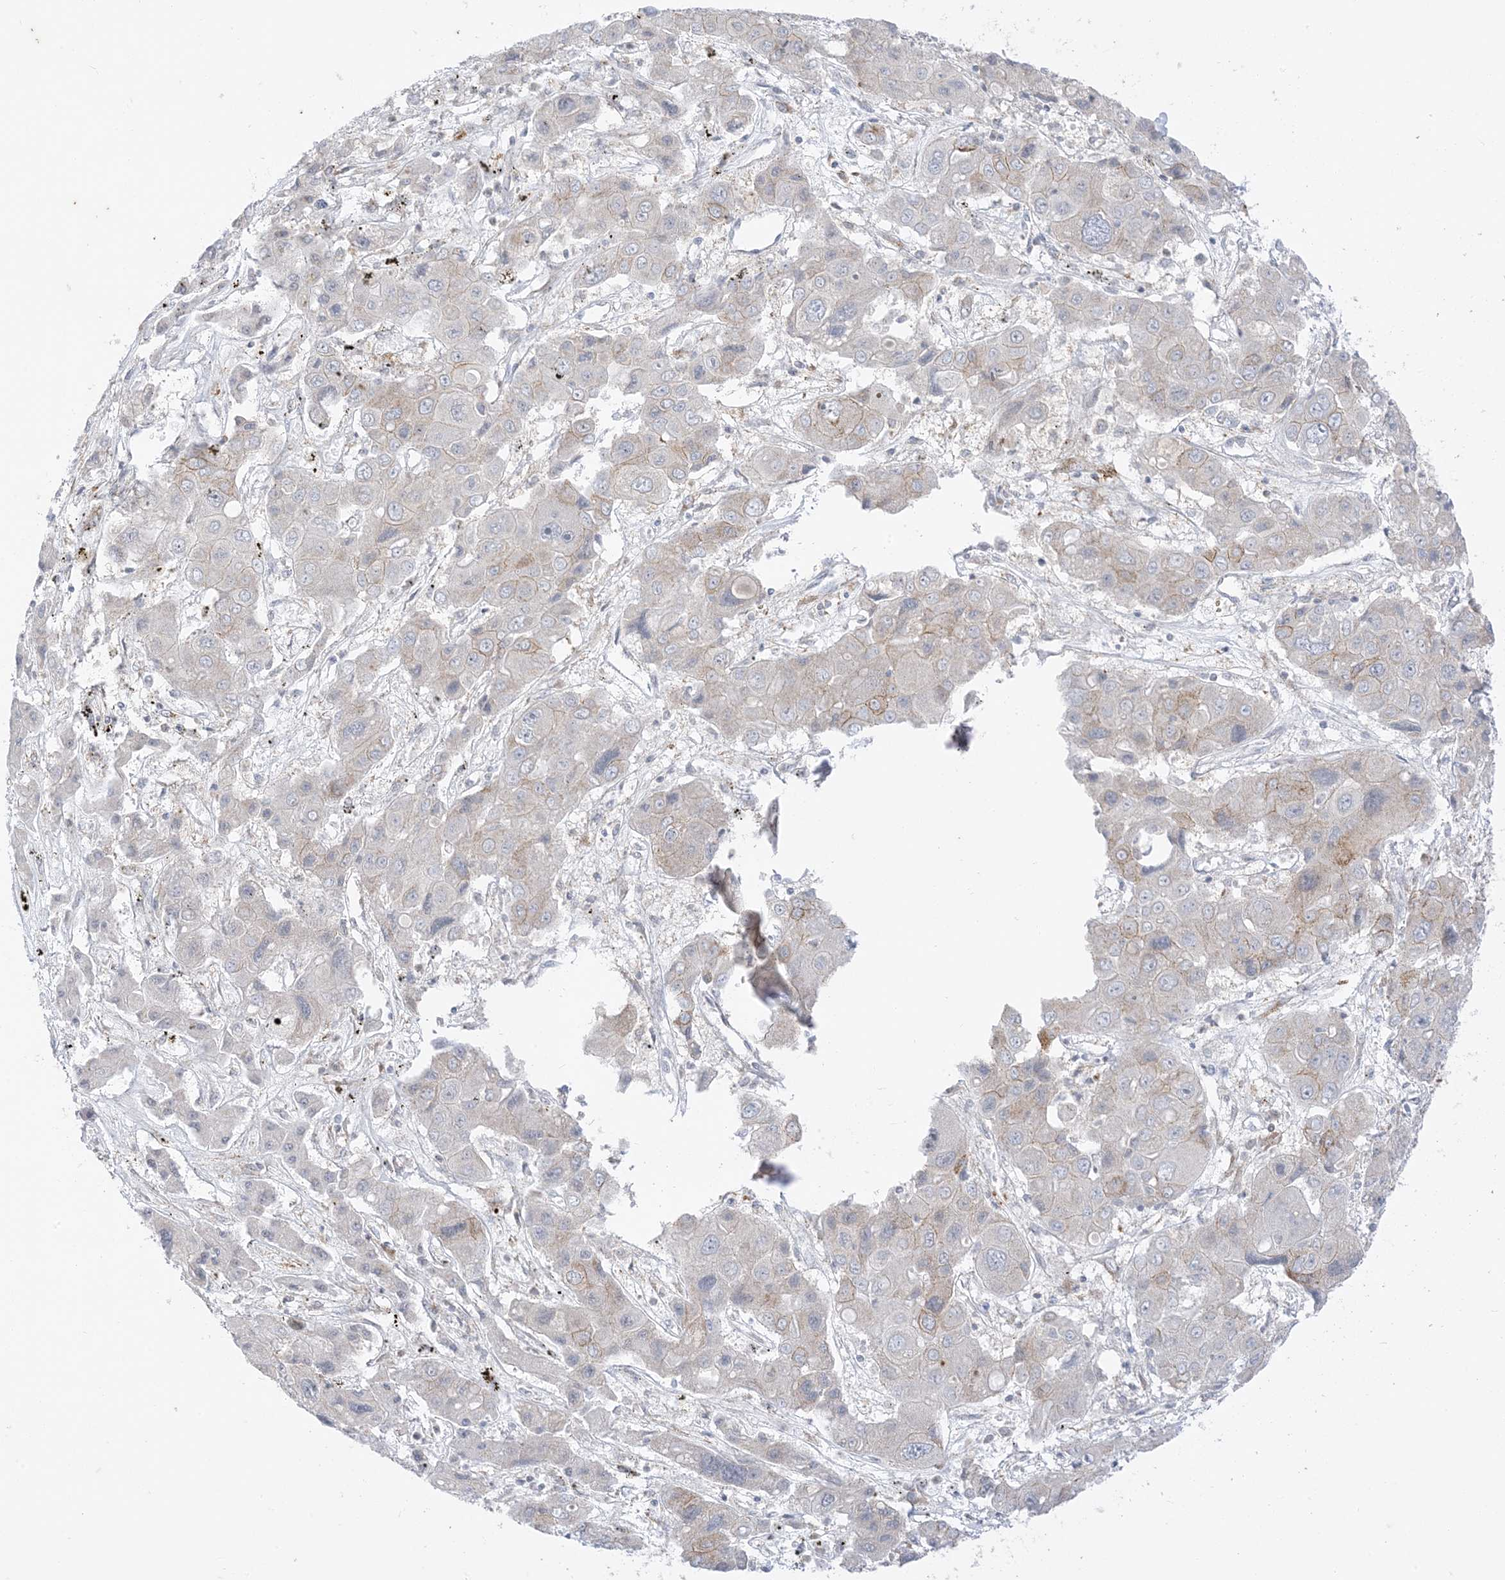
{"staining": {"intensity": "moderate", "quantity": "25%-75%", "location": "cytoplasmic/membranous"}, "tissue": "liver cancer", "cell_type": "Tumor cells", "image_type": "cancer", "snomed": [{"axis": "morphology", "description": "Cholangiocarcinoma"}, {"axis": "topography", "description": "Liver"}], "caption": "Protein staining shows moderate cytoplasmic/membranous positivity in approximately 25%-75% of tumor cells in liver cholangiocarcinoma. (DAB (3,3'-diaminobenzidine) = brown stain, brightfield microscopy at high magnification).", "gene": "RAC1", "patient": {"sex": "male", "age": 67}}